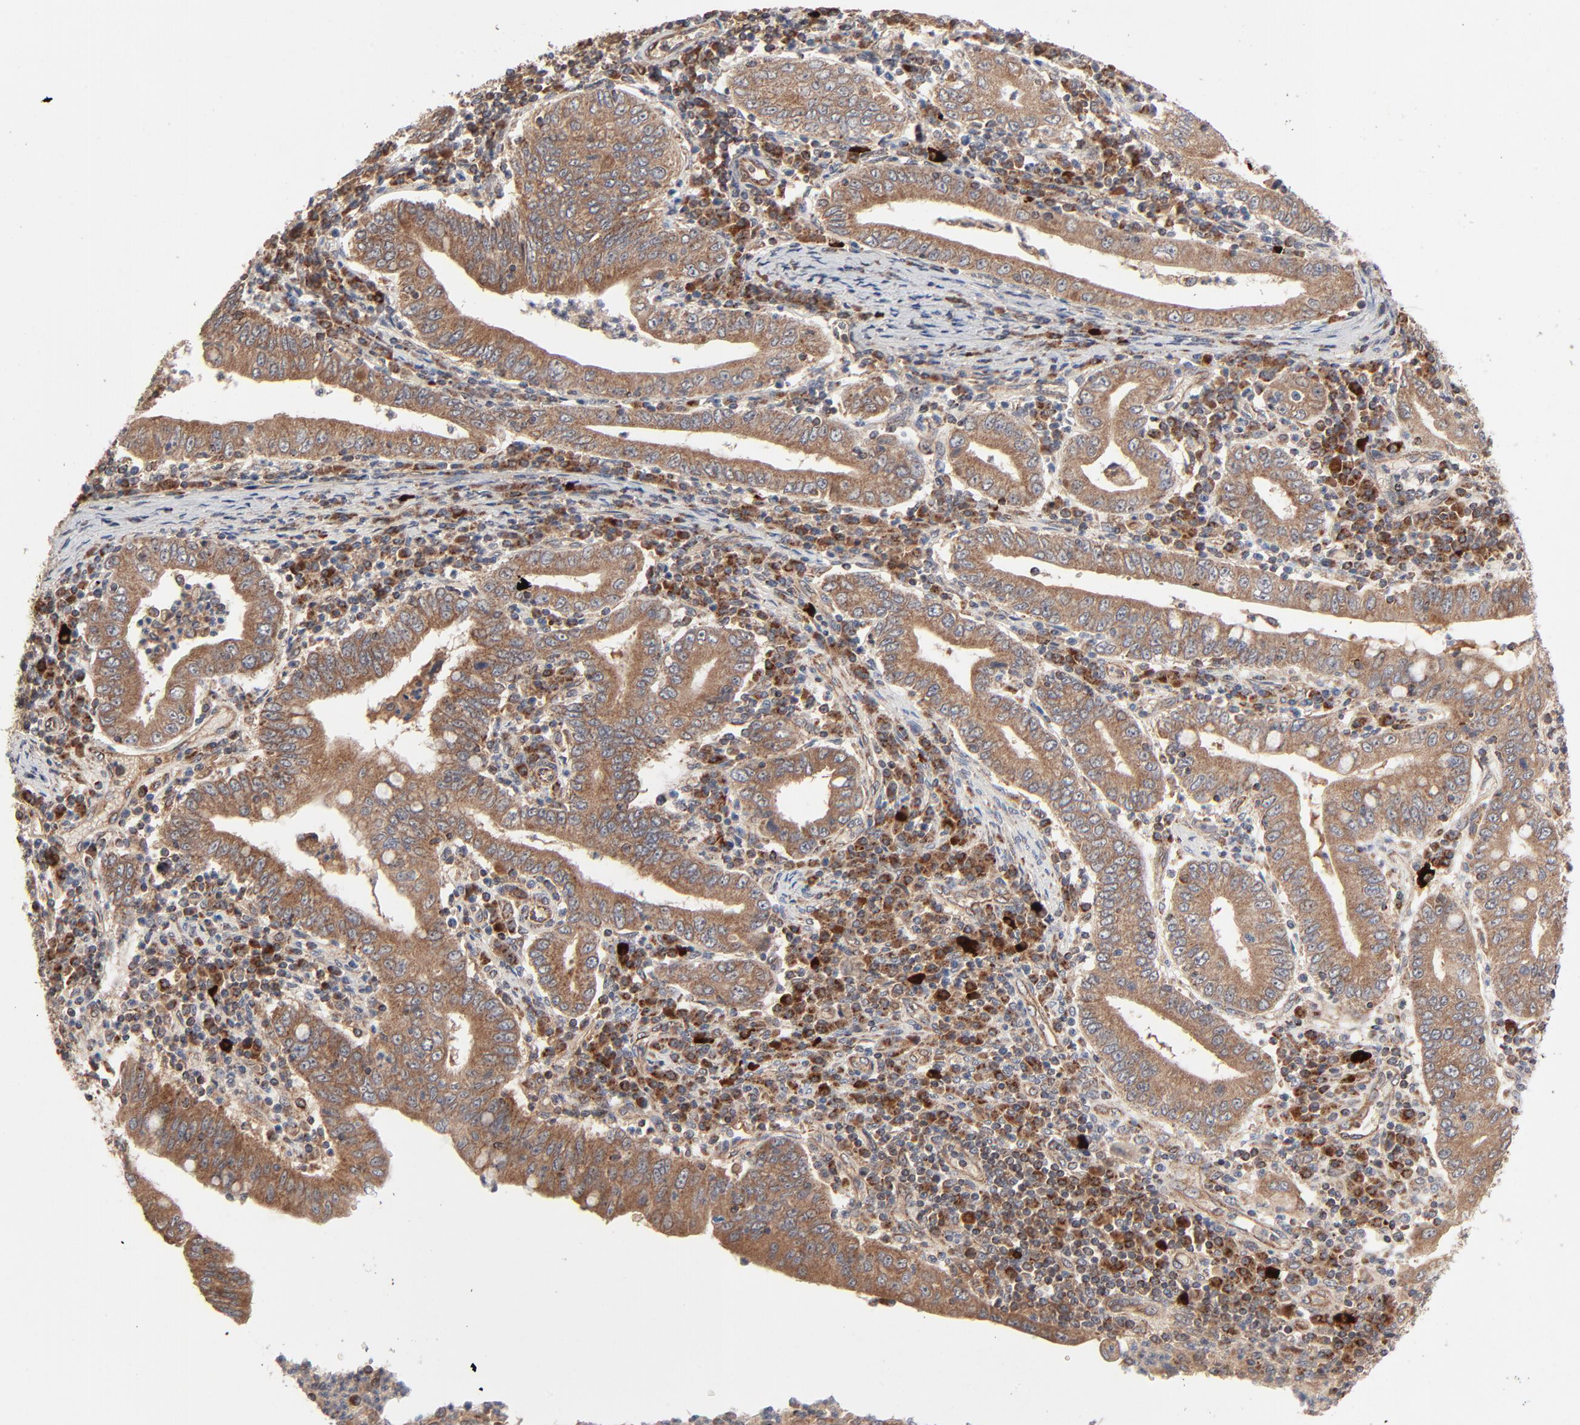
{"staining": {"intensity": "moderate", "quantity": ">75%", "location": "cytoplasmic/membranous"}, "tissue": "stomach cancer", "cell_type": "Tumor cells", "image_type": "cancer", "snomed": [{"axis": "morphology", "description": "Normal tissue, NOS"}, {"axis": "morphology", "description": "Adenocarcinoma, NOS"}, {"axis": "topography", "description": "Esophagus"}, {"axis": "topography", "description": "Stomach, upper"}, {"axis": "topography", "description": "Peripheral nerve tissue"}], "caption": "Immunohistochemistry photomicrograph of neoplastic tissue: human adenocarcinoma (stomach) stained using immunohistochemistry displays medium levels of moderate protein expression localized specifically in the cytoplasmic/membranous of tumor cells, appearing as a cytoplasmic/membranous brown color.", "gene": "ABLIM3", "patient": {"sex": "male", "age": 62}}